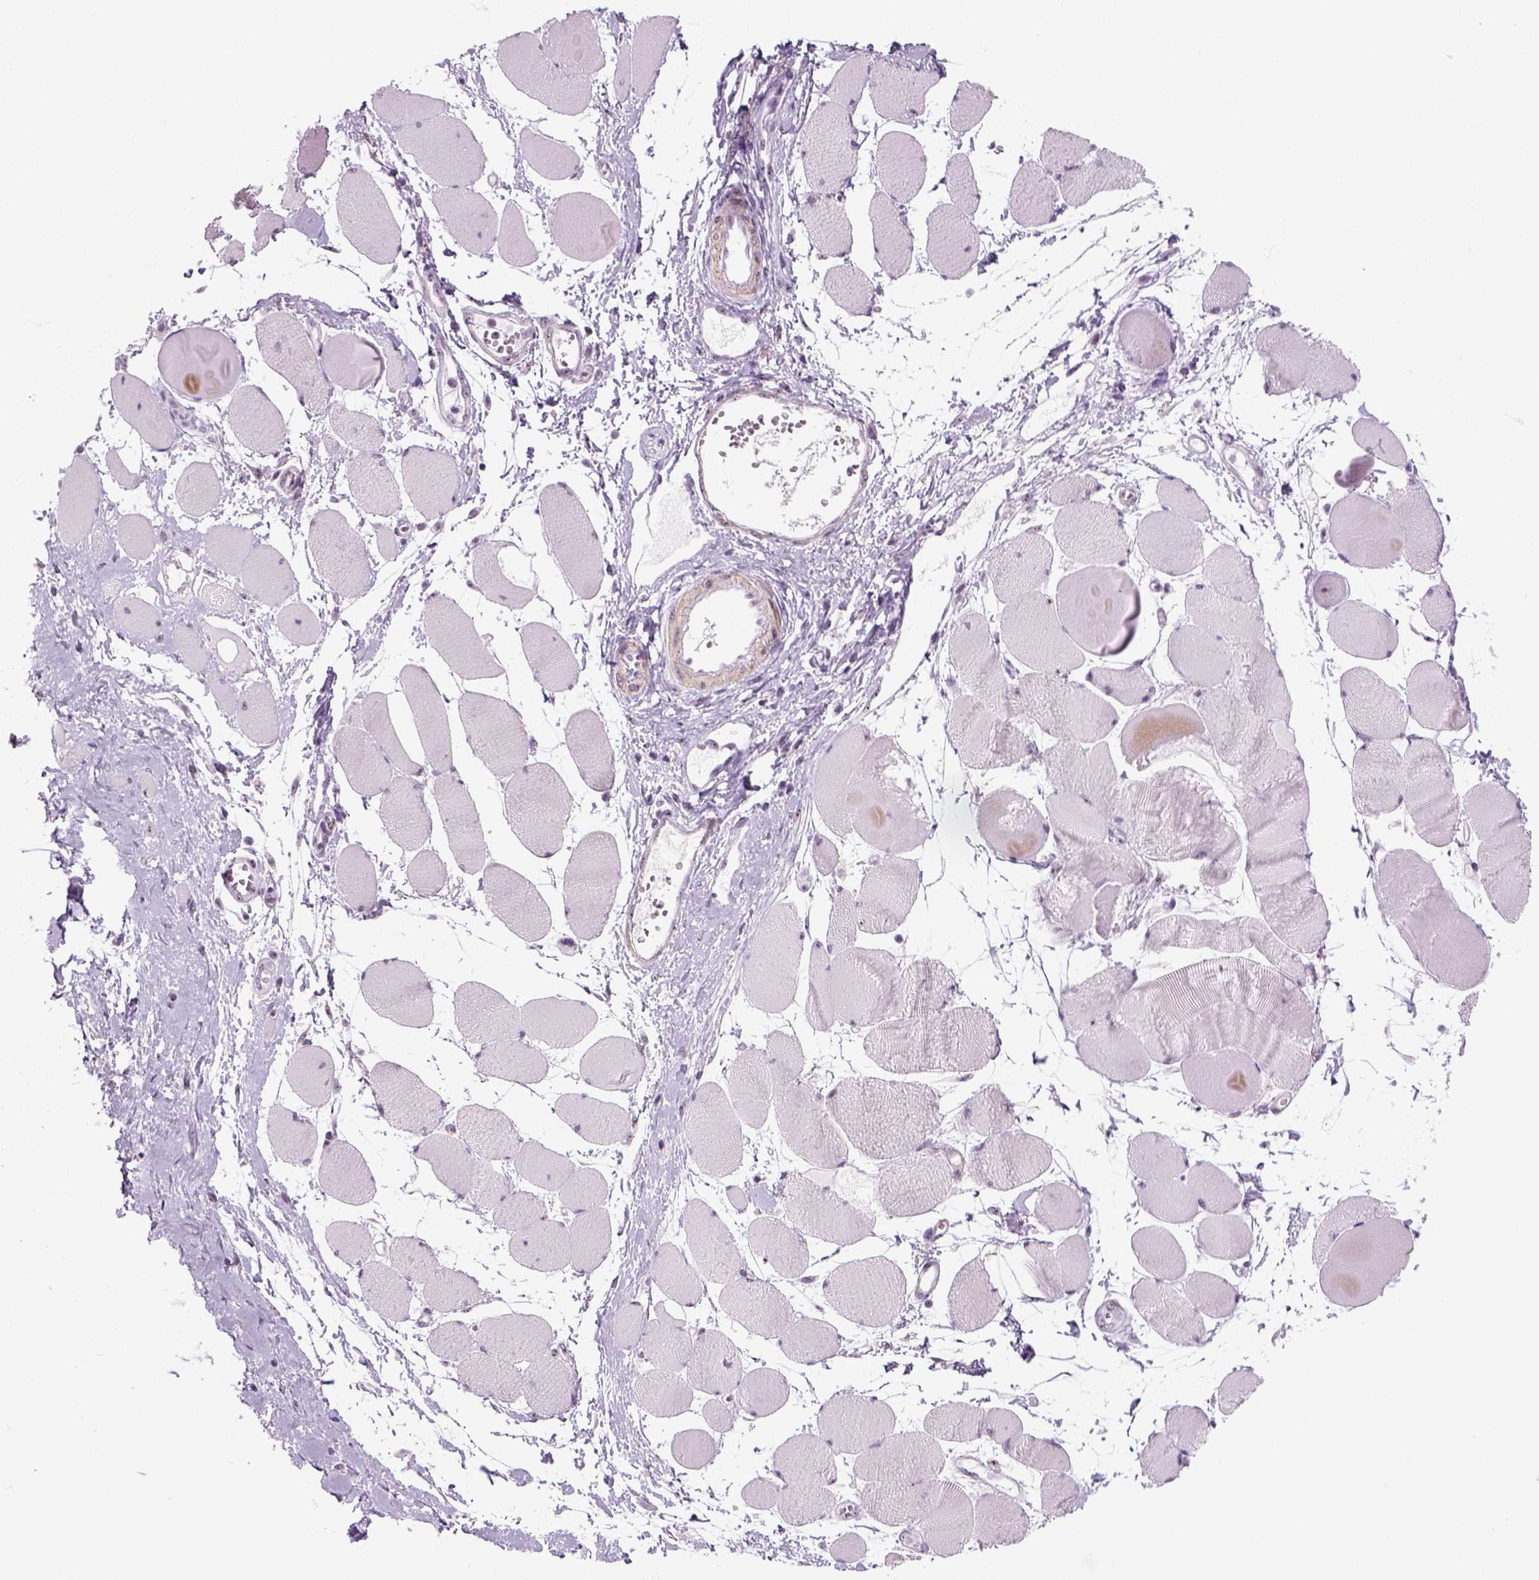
{"staining": {"intensity": "weak", "quantity": "<25%", "location": "nuclear"}, "tissue": "skeletal muscle", "cell_type": "Myocytes", "image_type": "normal", "snomed": [{"axis": "morphology", "description": "Normal tissue, NOS"}, {"axis": "topography", "description": "Skeletal muscle"}], "caption": "High magnification brightfield microscopy of normal skeletal muscle stained with DAB (3,3'-diaminobenzidine) (brown) and counterstained with hematoxylin (blue): myocytes show no significant positivity. (Brightfield microscopy of DAB (3,3'-diaminobenzidine) IHC at high magnification).", "gene": "ZNF865", "patient": {"sex": "female", "age": 75}}